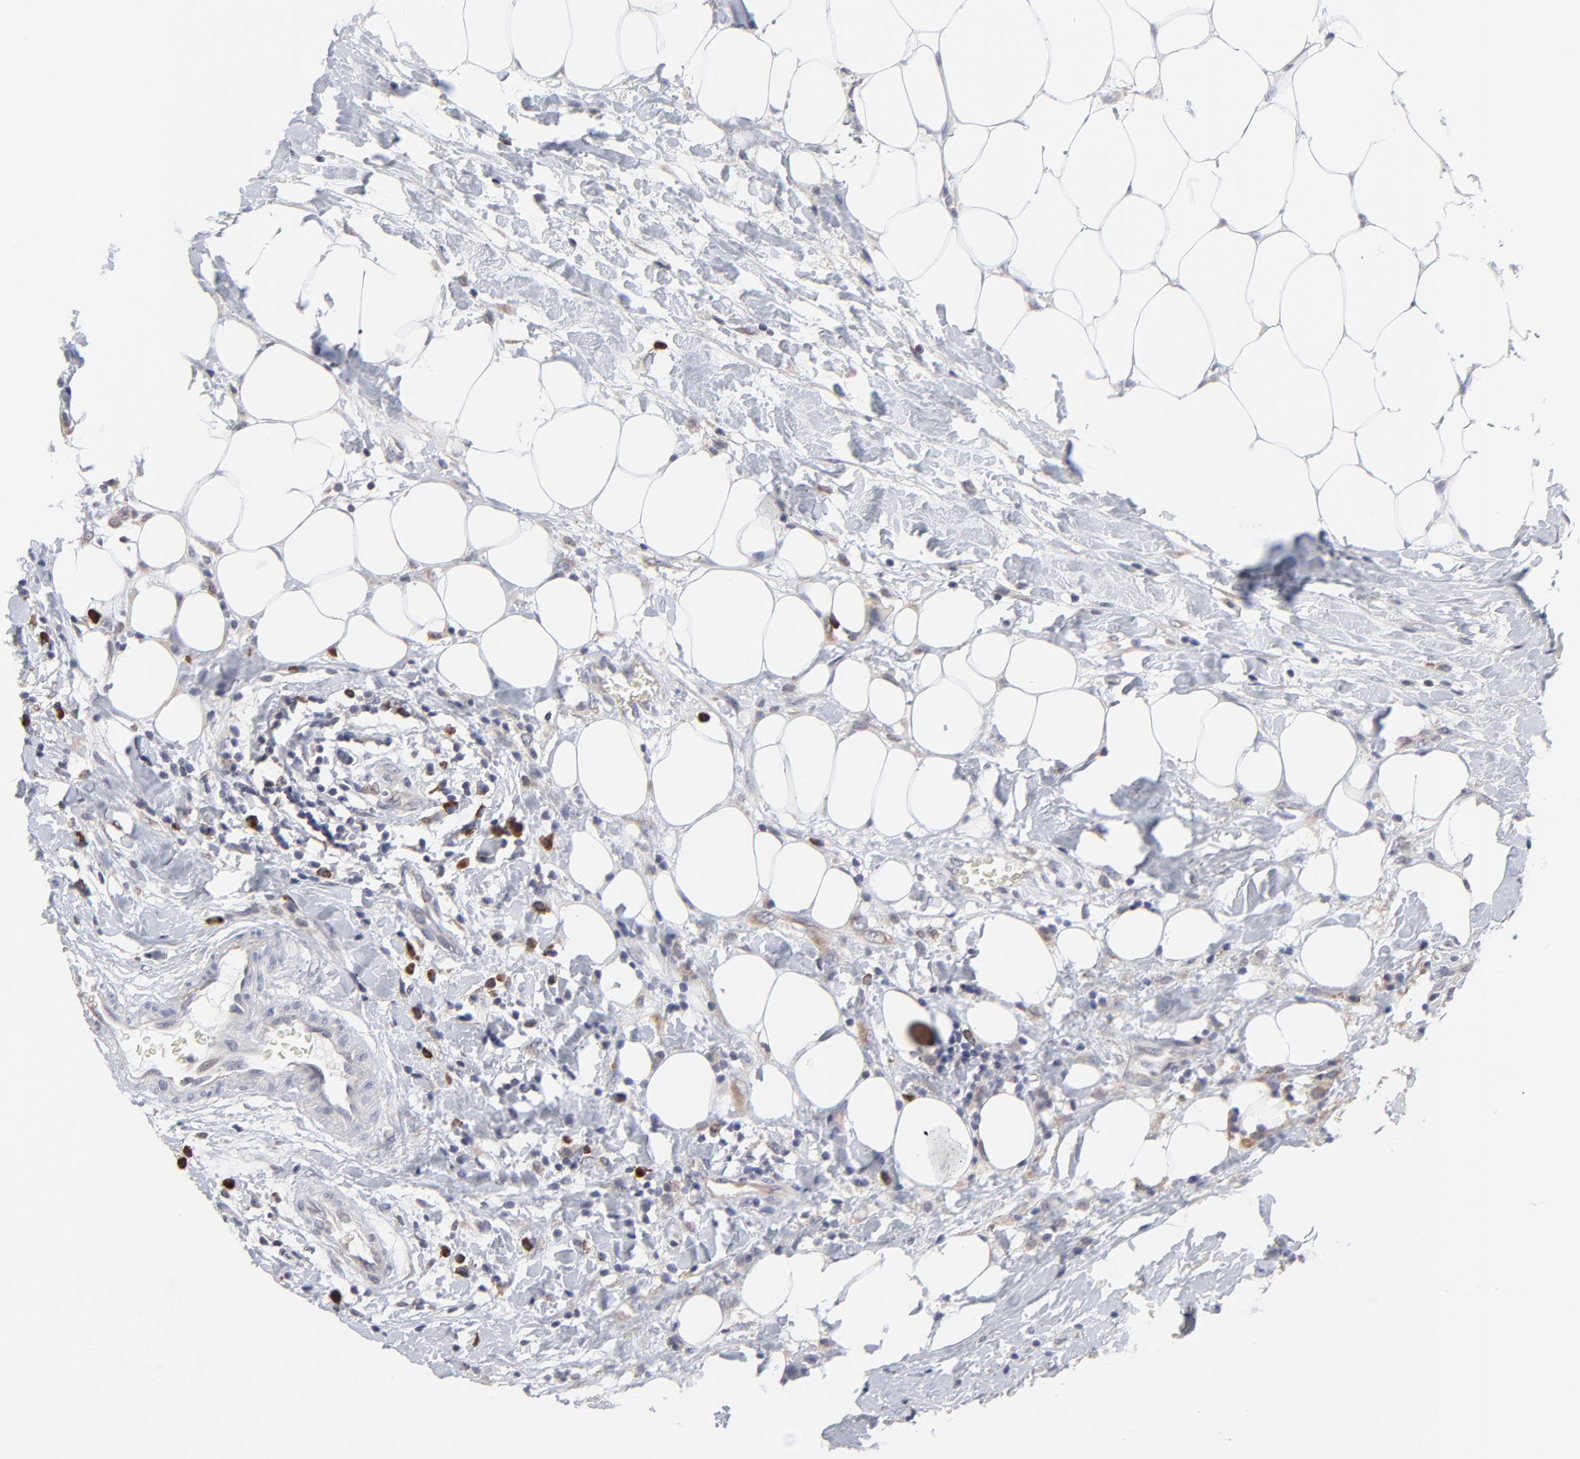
{"staining": {"intensity": "moderate", "quantity": ">75%", "location": "cytoplasmic/membranous"}, "tissue": "breast cancer", "cell_type": "Tumor cells", "image_type": "cancer", "snomed": [{"axis": "morphology", "description": "Duct carcinoma"}, {"axis": "topography", "description": "Breast"}], "caption": "This is an image of immunohistochemistry staining of breast cancer (invasive ductal carcinoma), which shows moderate positivity in the cytoplasmic/membranous of tumor cells.", "gene": "TRIM22", "patient": {"sex": "female", "age": 54}}